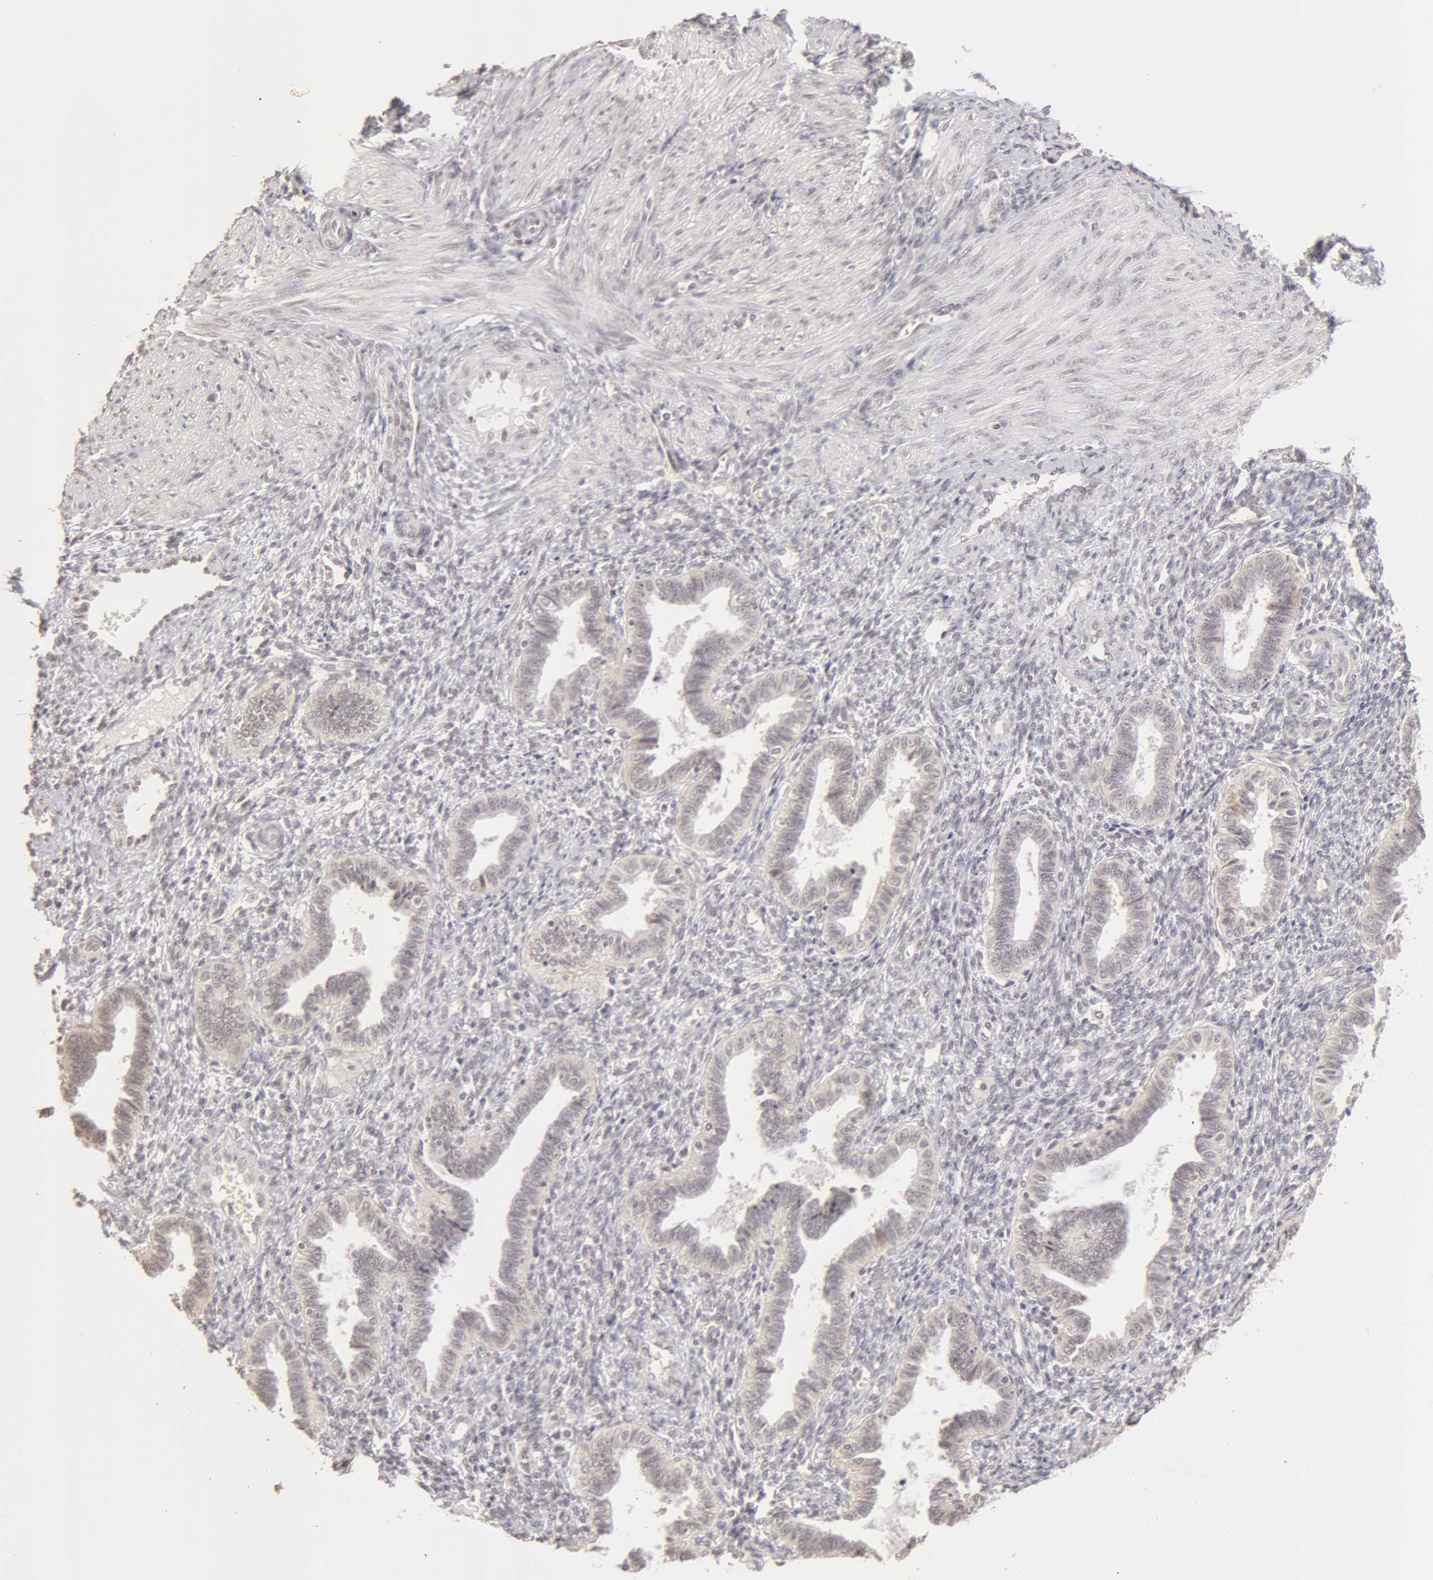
{"staining": {"intensity": "negative", "quantity": "none", "location": "none"}, "tissue": "endometrium", "cell_type": "Cells in endometrial stroma", "image_type": "normal", "snomed": [{"axis": "morphology", "description": "Normal tissue, NOS"}, {"axis": "topography", "description": "Endometrium"}], "caption": "This is an immunohistochemistry photomicrograph of unremarkable endometrium. There is no positivity in cells in endometrial stroma.", "gene": "ADAM10", "patient": {"sex": "female", "age": 36}}